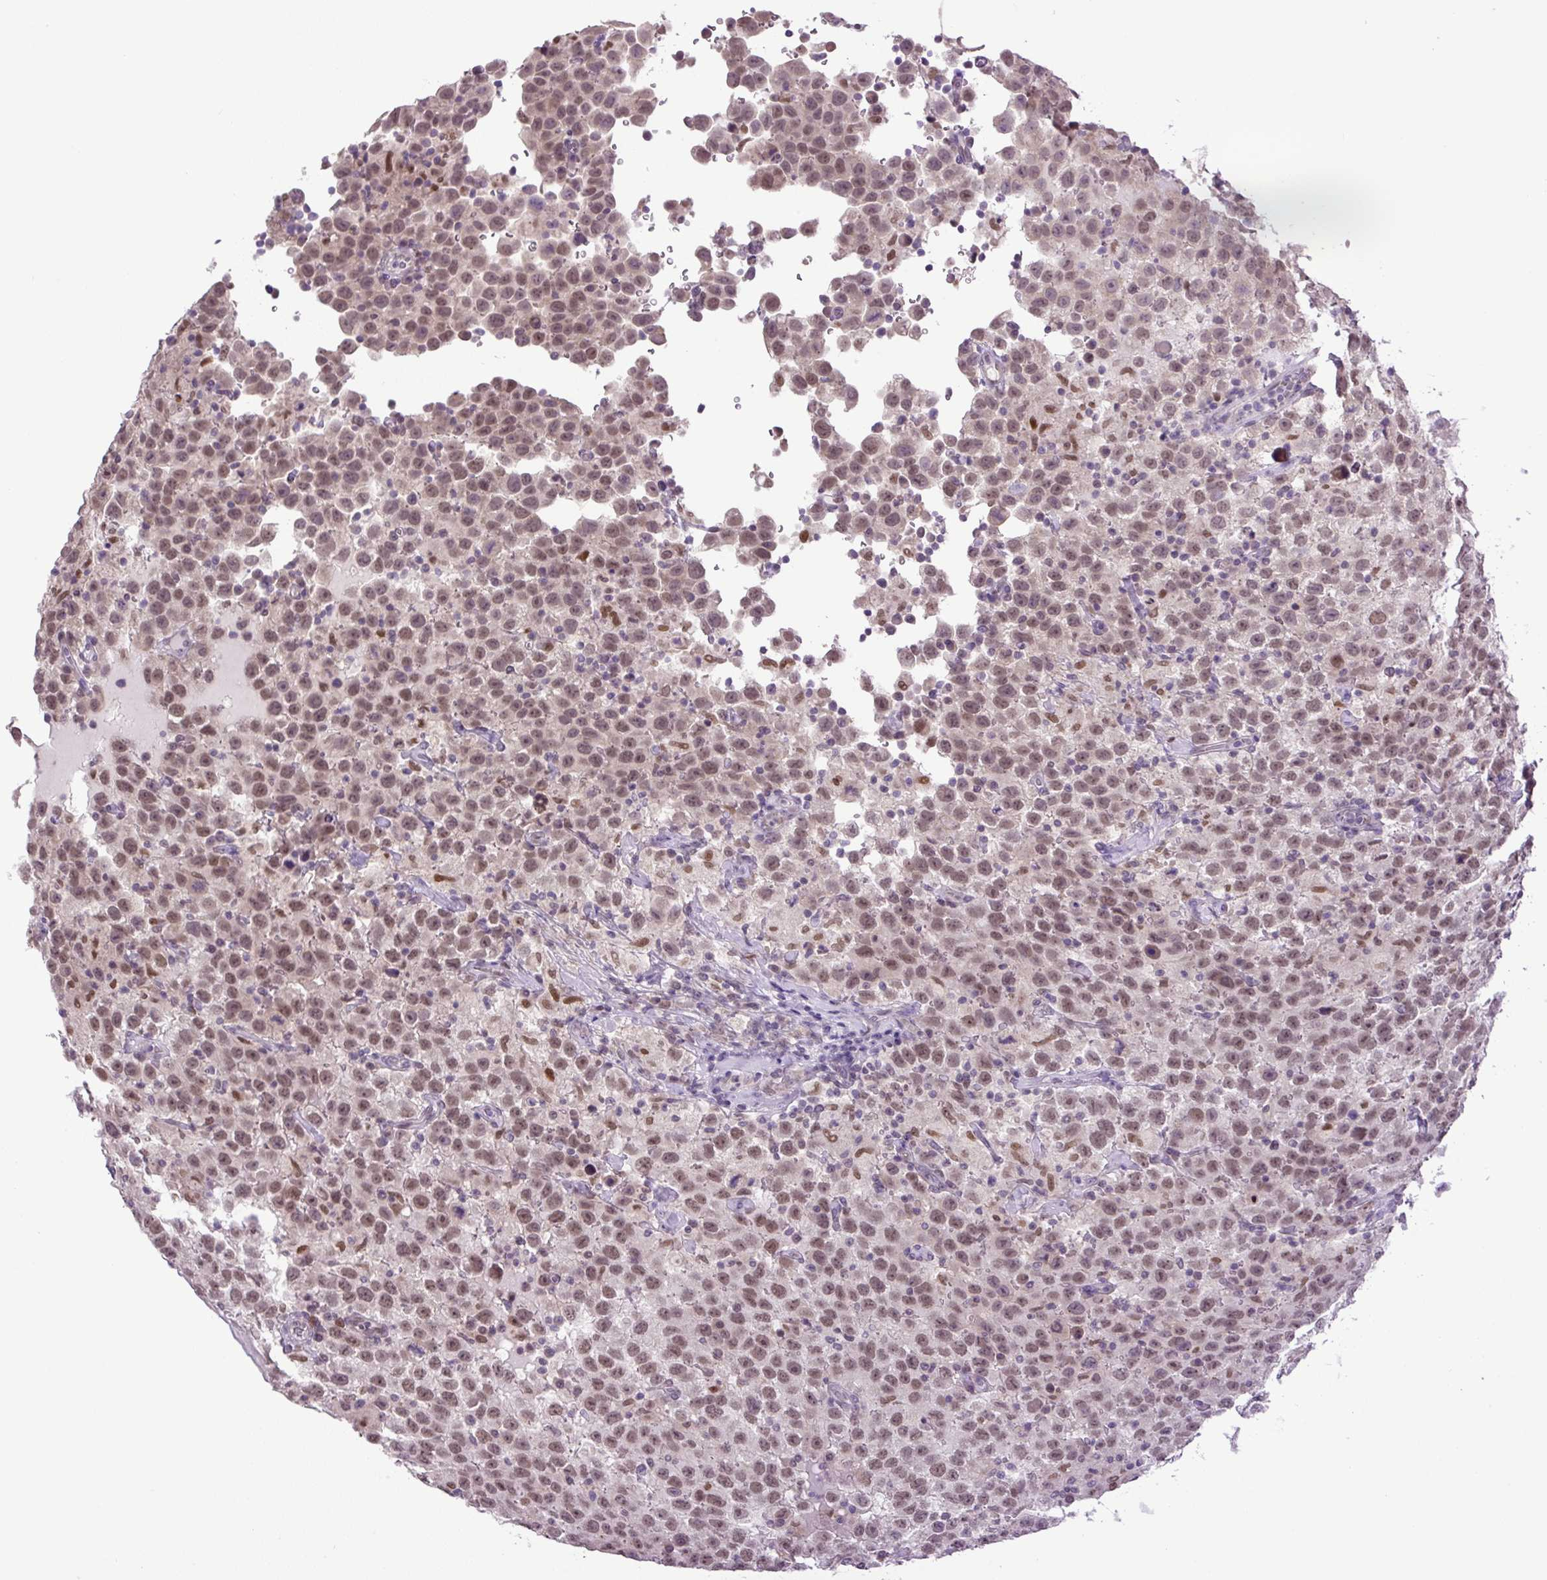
{"staining": {"intensity": "moderate", "quantity": ">75%", "location": "nuclear"}, "tissue": "testis cancer", "cell_type": "Tumor cells", "image_type": "cancer", "snomed": [{"axis": "morphology", "description": "Seminoma, NOS"}, {"axis": "topography", "description": "Testis"}], "caption": "Immunohistochemical staining of human seminoma (testis) reveals medium levels of moderate nuclear protein staining in about >75% of tumor cells.", "gene": "KPNA1", "patient": {"sex": "male", "age": 41}}